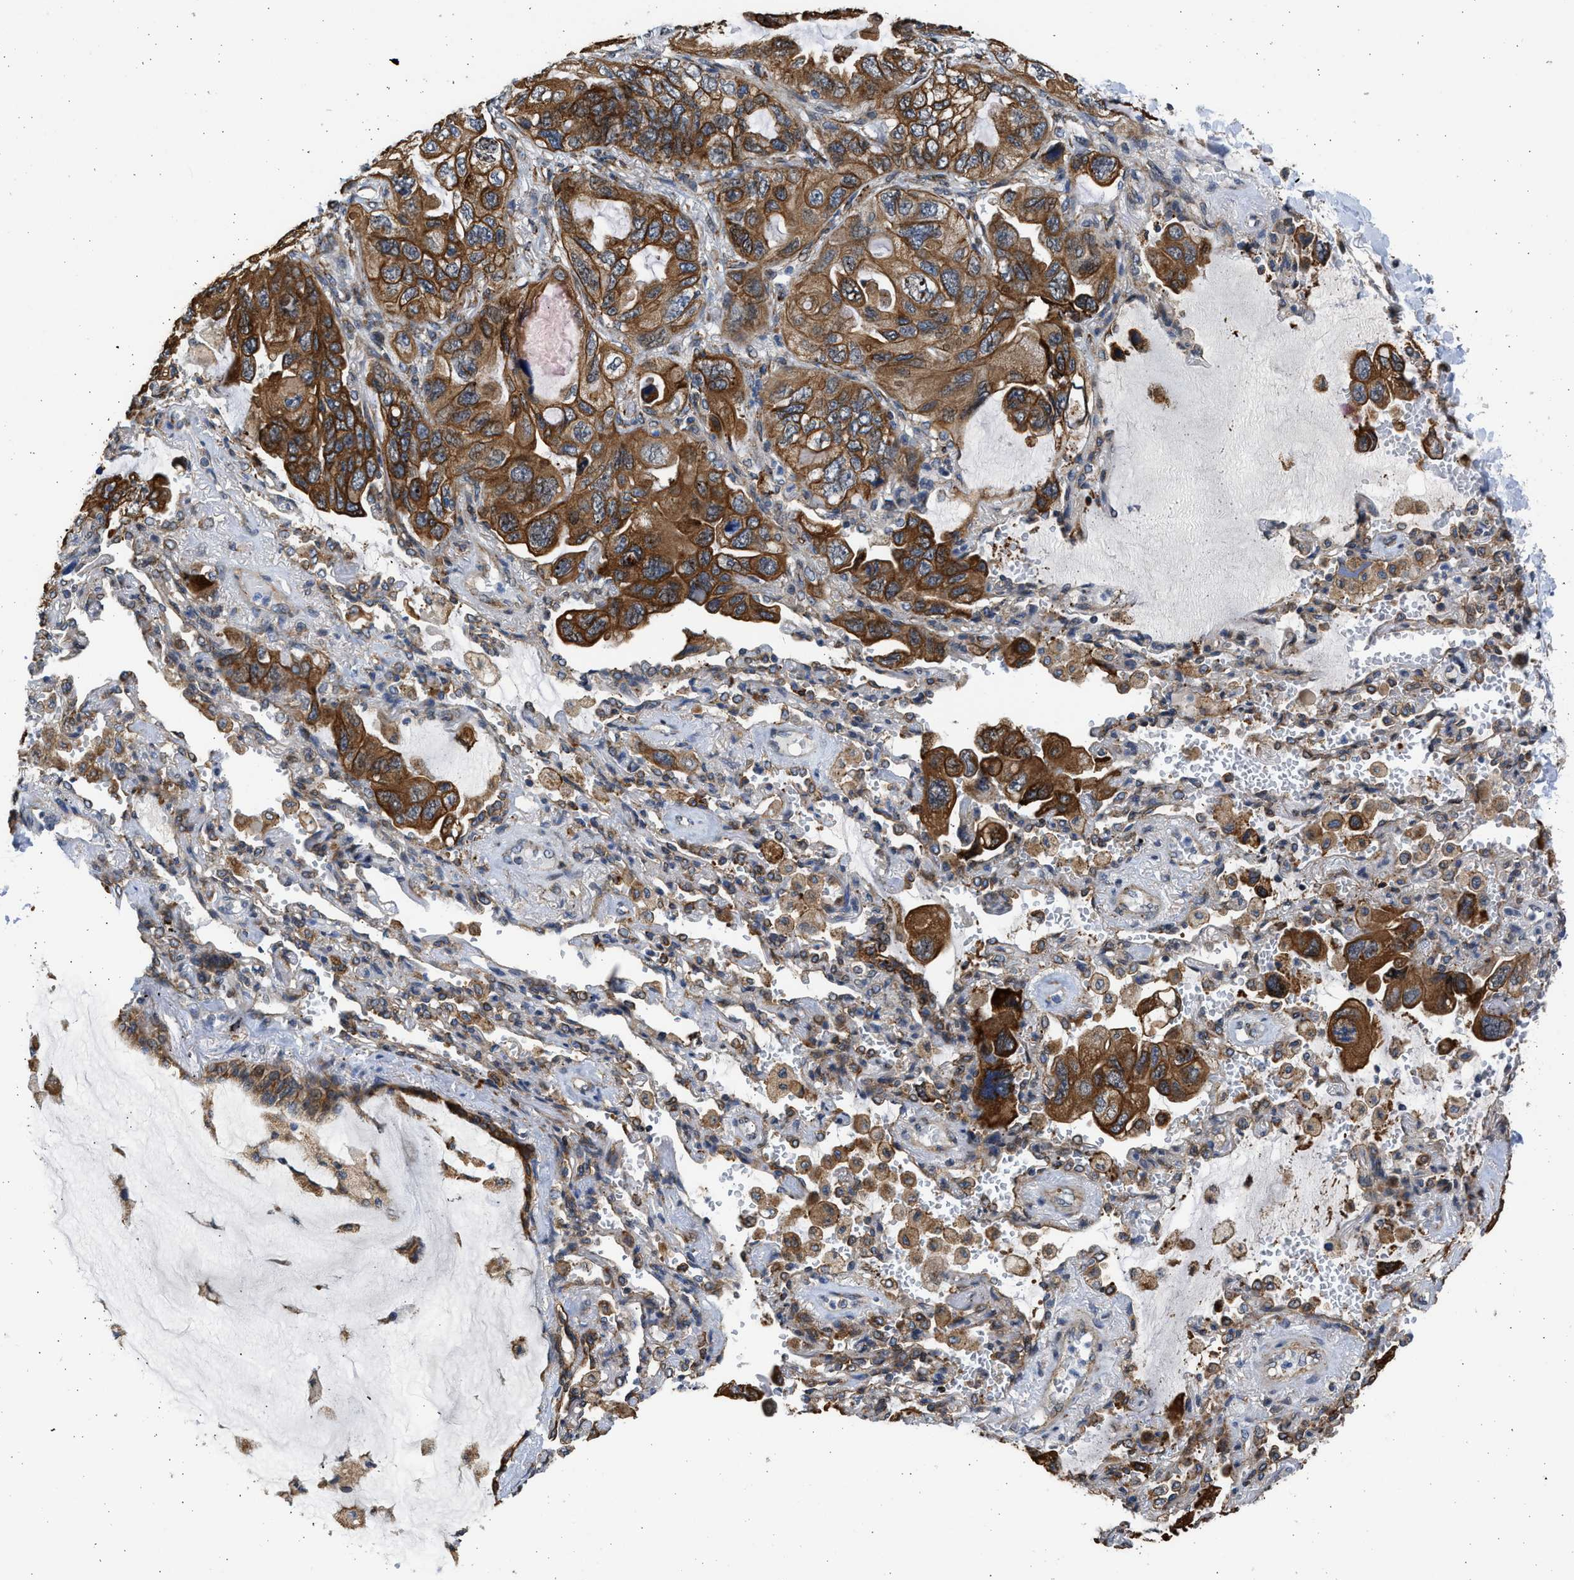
{"staining": {"intensity": "strong", "quantity": ">75%", "location": "cytoplasmic/membranous"}, "tissue": "lung cancer", "cell_type": "Tumor cells", "image_type": "cancer", "snomed": [{"axis": "morphology", "description": "Squamous cell carcinoma, NOS"}, {"axis": "topography", "description": "Lung"}], "caption": "A brown stain labels strong cytoplasmic/membranous positivity of a protein in human lung squamous cell carcinoma tumor cells.", "gene": "PLD2", "patient": {"sex": "female", "age": 73}}